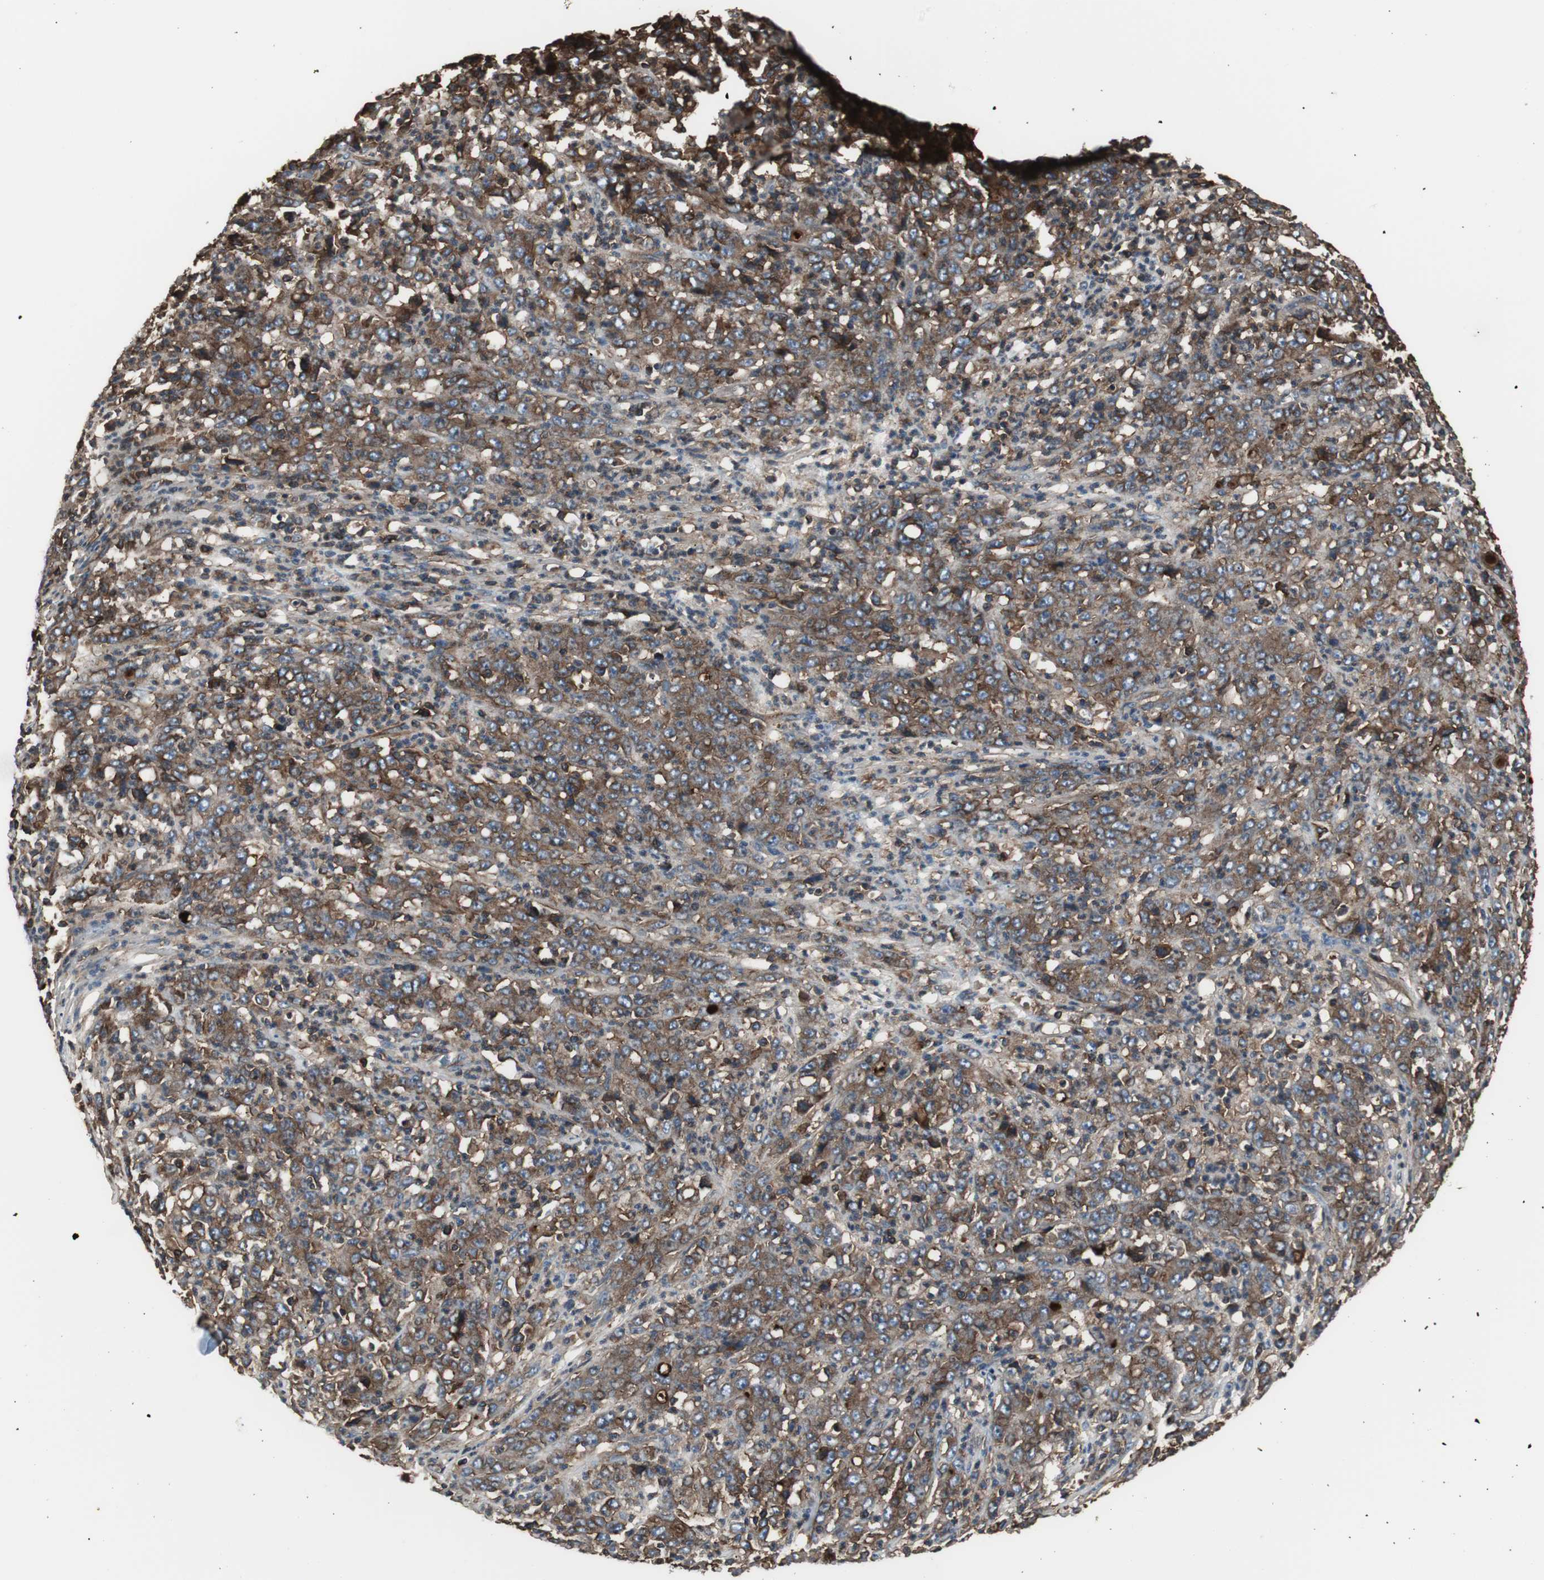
{"staining": {"intensity": "strong", "quantity": ">75%", "location": "cytoplasmic/membranous"}, "tissue": "stomach cancer", "cell_type": "Tumor cells", "image_type": "cancer", "snomed": [{"axis": "morphology", "description": "Adenocarcinoma, NOS"}, {"axis": "topography", "description": "Stomach, lower"}], "caption": "A photomicrograph showing strong cytoplasmic/membranous positivity in approximately >75% of tumor cells in stomach adenocarcinoma, as visualized by brown immunohistochemical staining.", "gene": "B2M", "patient": {"sex": "female", "age": 71}}